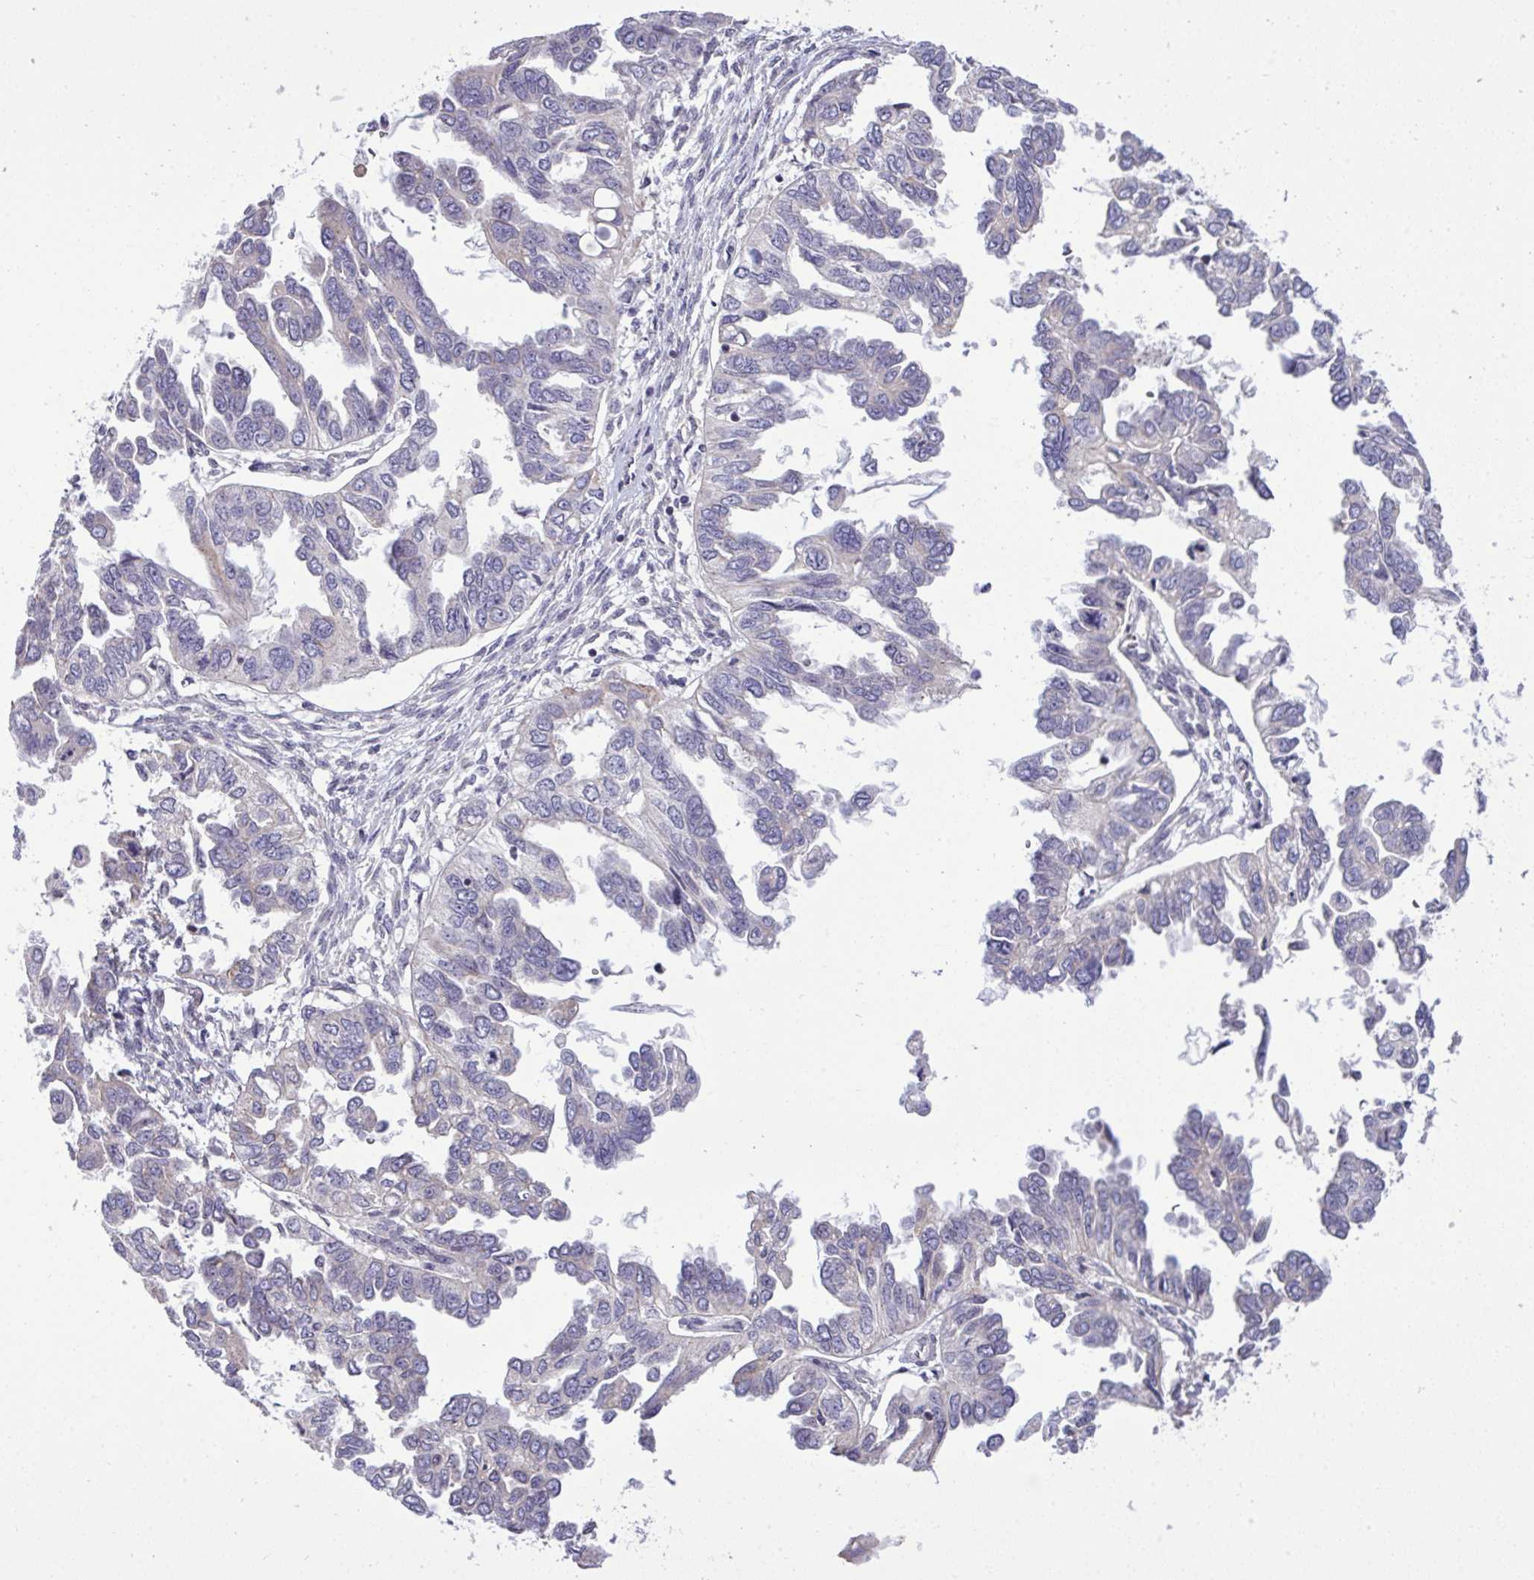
{"staining": {"intensity": "weak", "quantity": "<25%", "location": "cytoplasmic/membranous"}, "tissue": "ovarian cancer", "cell_type": "Tumor cells", "image_type": "cancer", "snomed": [{"axis": "morphology", "description": "Cystadenocarcinoma, serous, NOS"}, {"axis": "topography", "description": "Ovary"}], "caption": "Serous cystadenocarcinoma (ovarian) was stained to show a protein in brown. There is no significant expression in tumor cells.", "gene": "CYP20A1", "patient": {"sex": "female", "age": 53}}